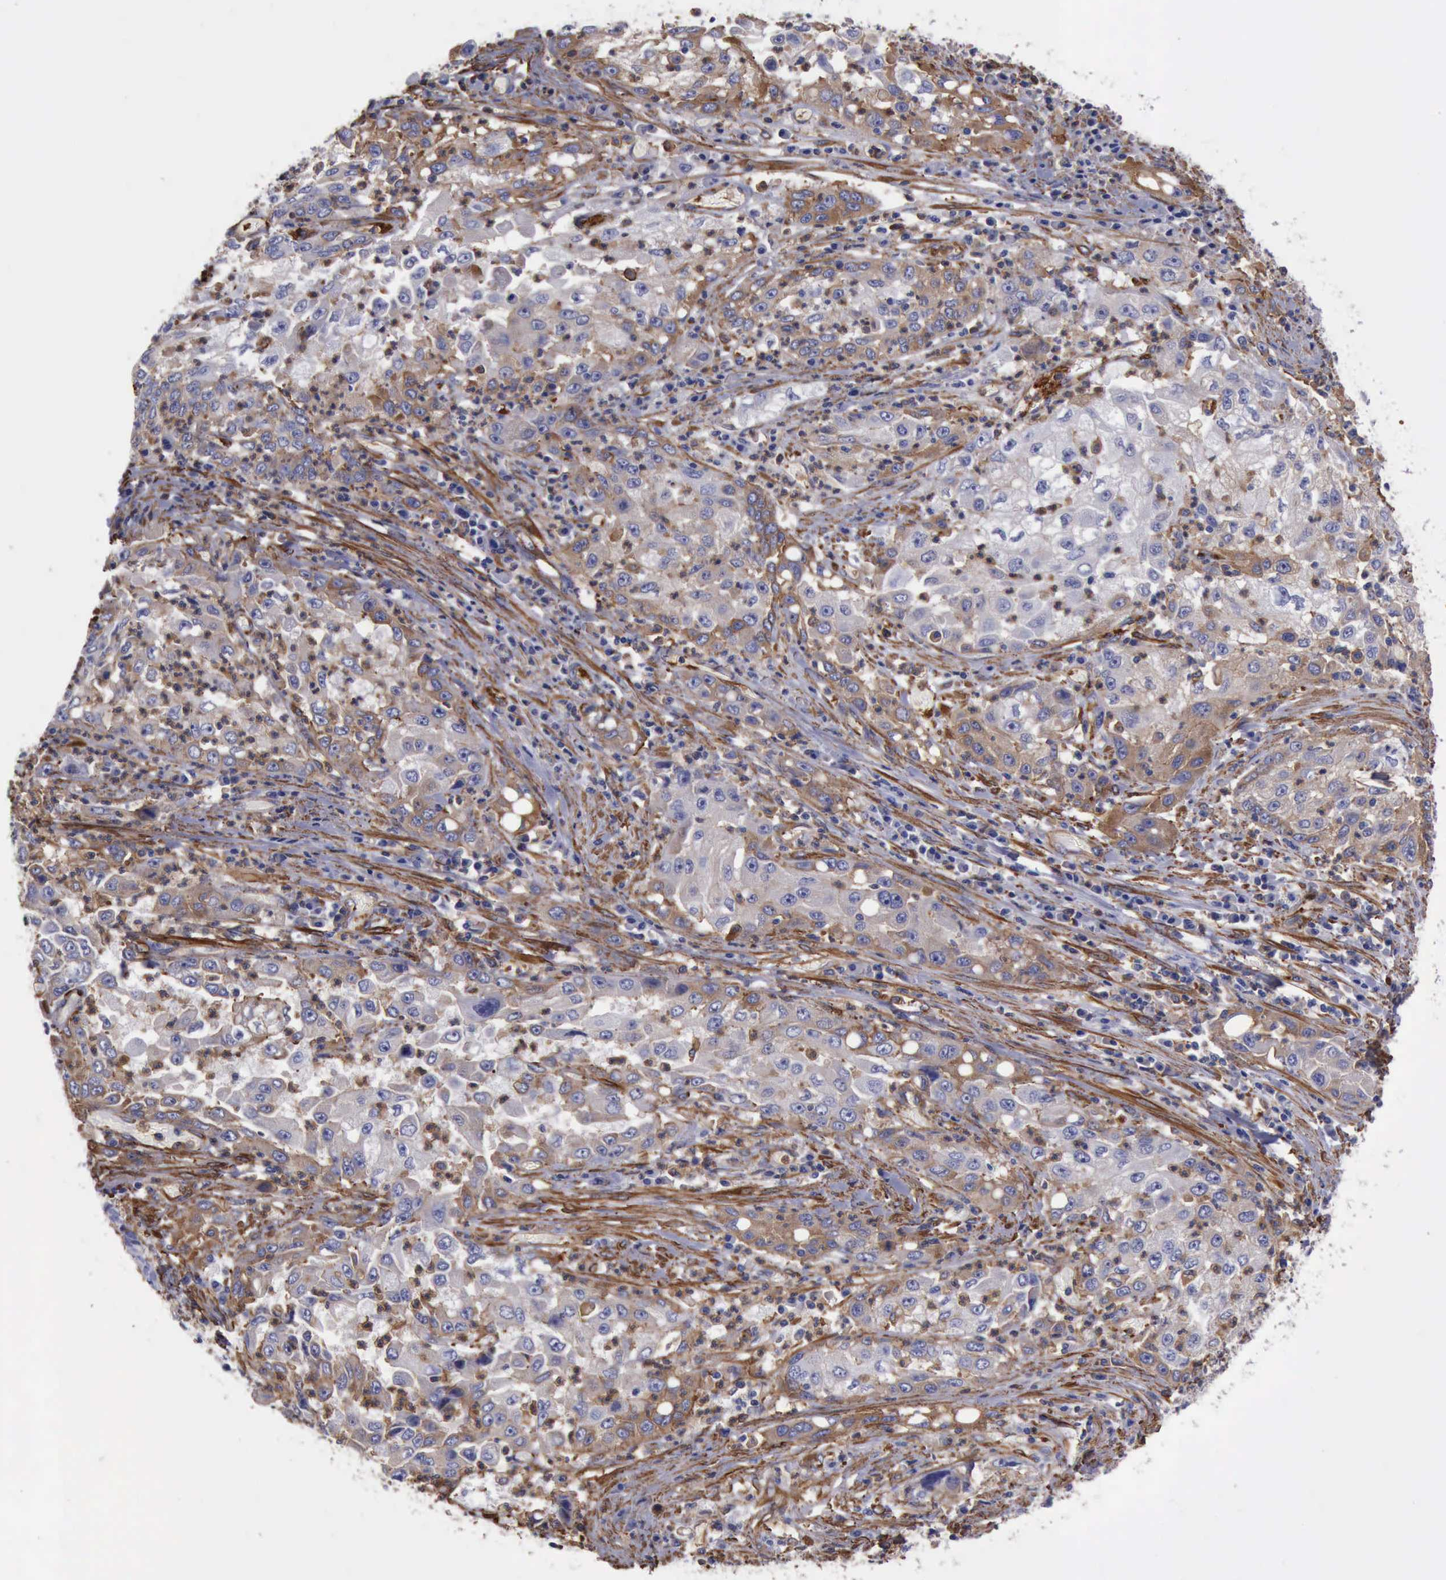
{"staining": {"intensity": "moderate", "quantity": "25%-75%", "location": "cytoplasmic/membranous"}, "tissue": "cervical cancer", "cell_type": "Tumor cells", "image_type": "cancer", "snomed": [{"axis": "morphology", "description": "Squamous cell carcinoma, NOS"}, {"axis": "topography", "description": "Cervix"}], "caption": "Immunohistochemistry (DAB (3,3'-diaminobenzidine)) staining of human squamous cell carcinoma (cervical) reveals moderate cytoplasmic/membranous protein positivity in approximately 25%-75% of tumor cells.", "gene": "FLNA", "patient": {"sex": "female", "age": 36}}